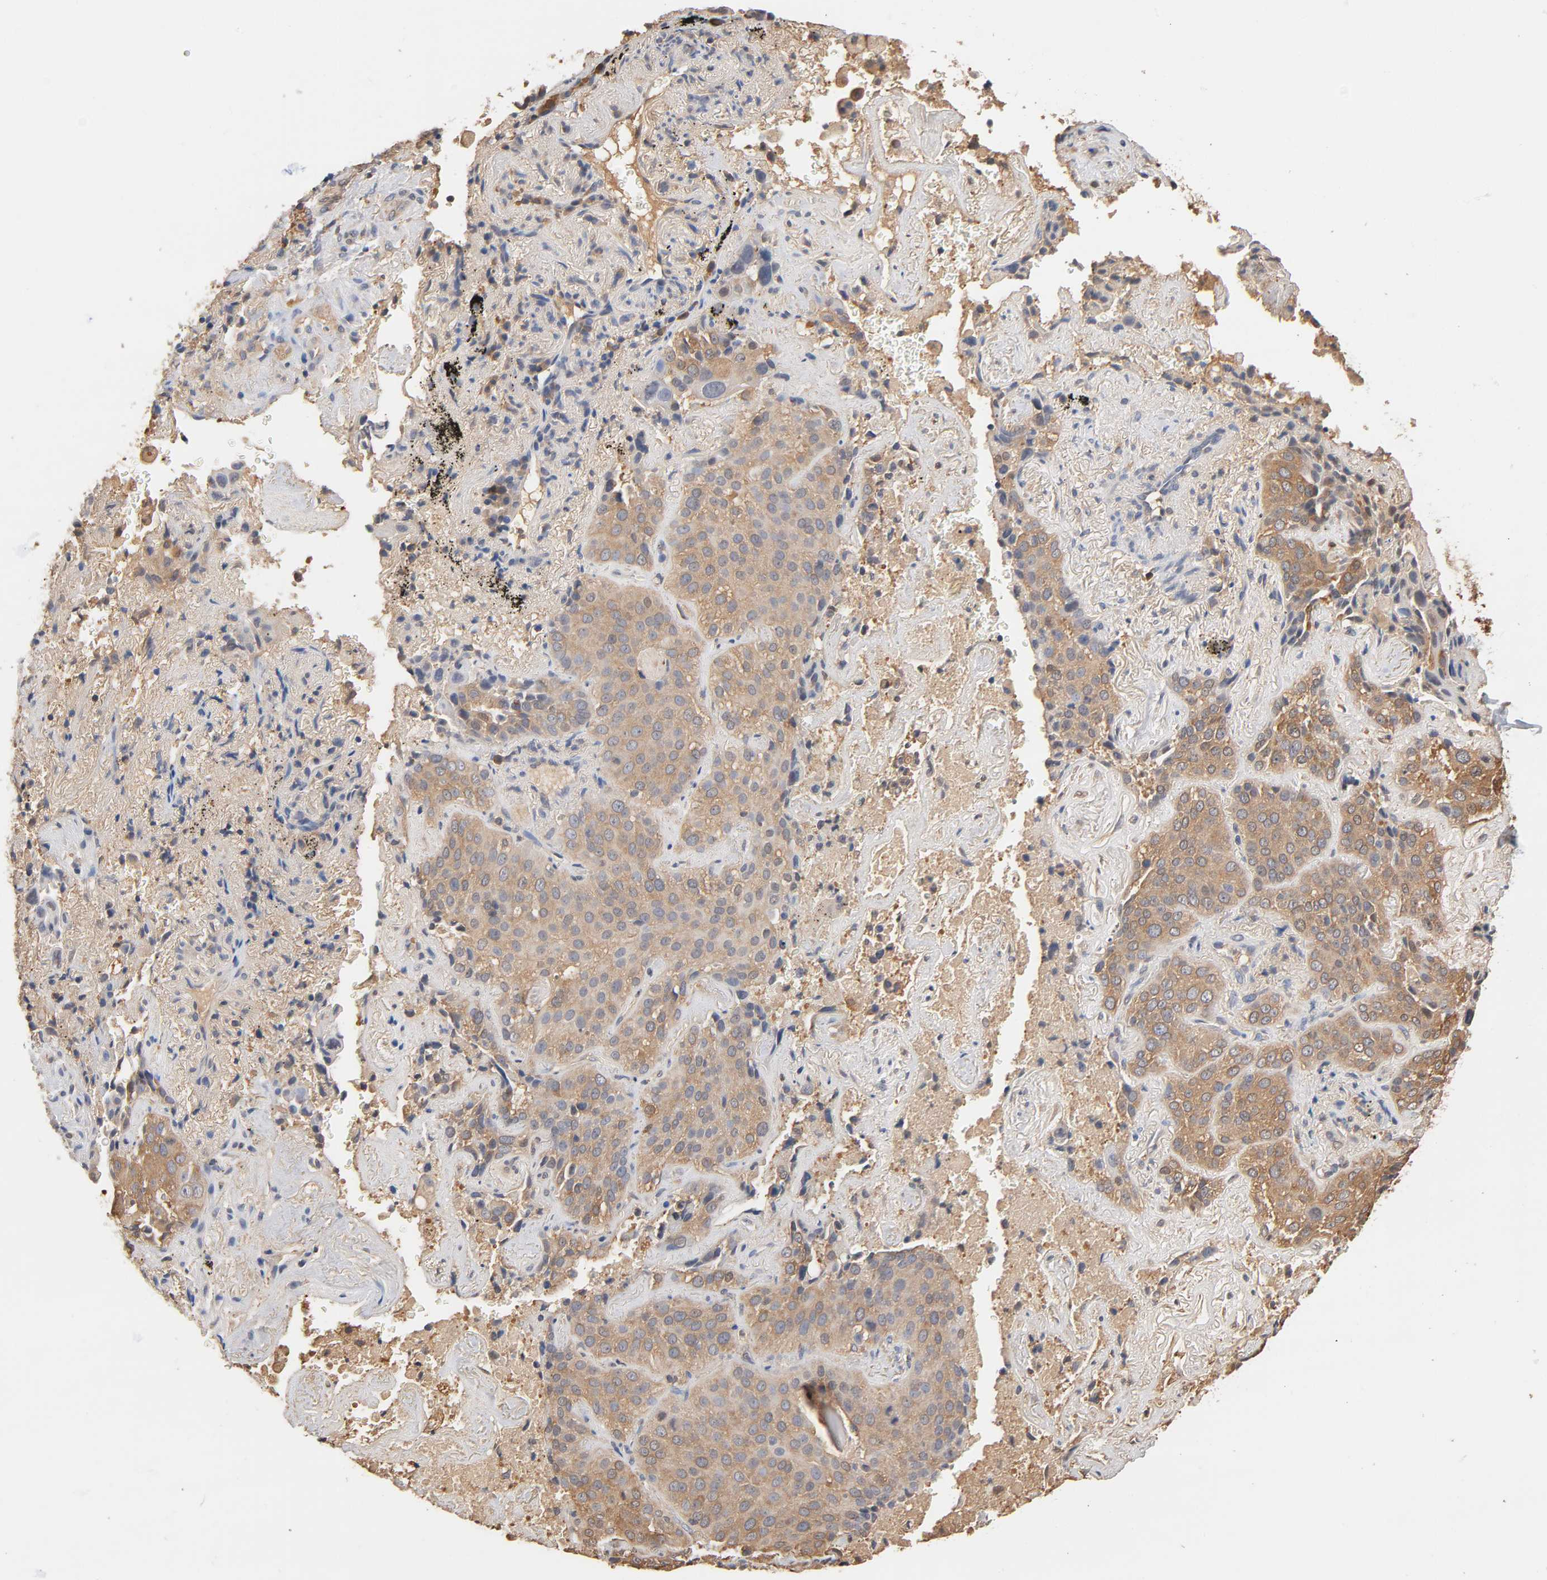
{"staining": {"intensity": "moderate", "quantity": ">75%", "location": "cytoplasmic/membranous"}, "tissue": "lung cancer", "cell_type": "Tumor cells", "image_type": "cancer", "snomed": [{"axis": "morphology", "description": "Squamous cell carcinoma, NOS"}, {"axis": "topography", "description": "Lung"}], "caption": "Moderate cytoplasmic/membranous protein positivity is appreciated in about >75% of tumor cells in lung cancer.", "gene": "ALDOA", "patient": {"sex": "male", "age": 54}}